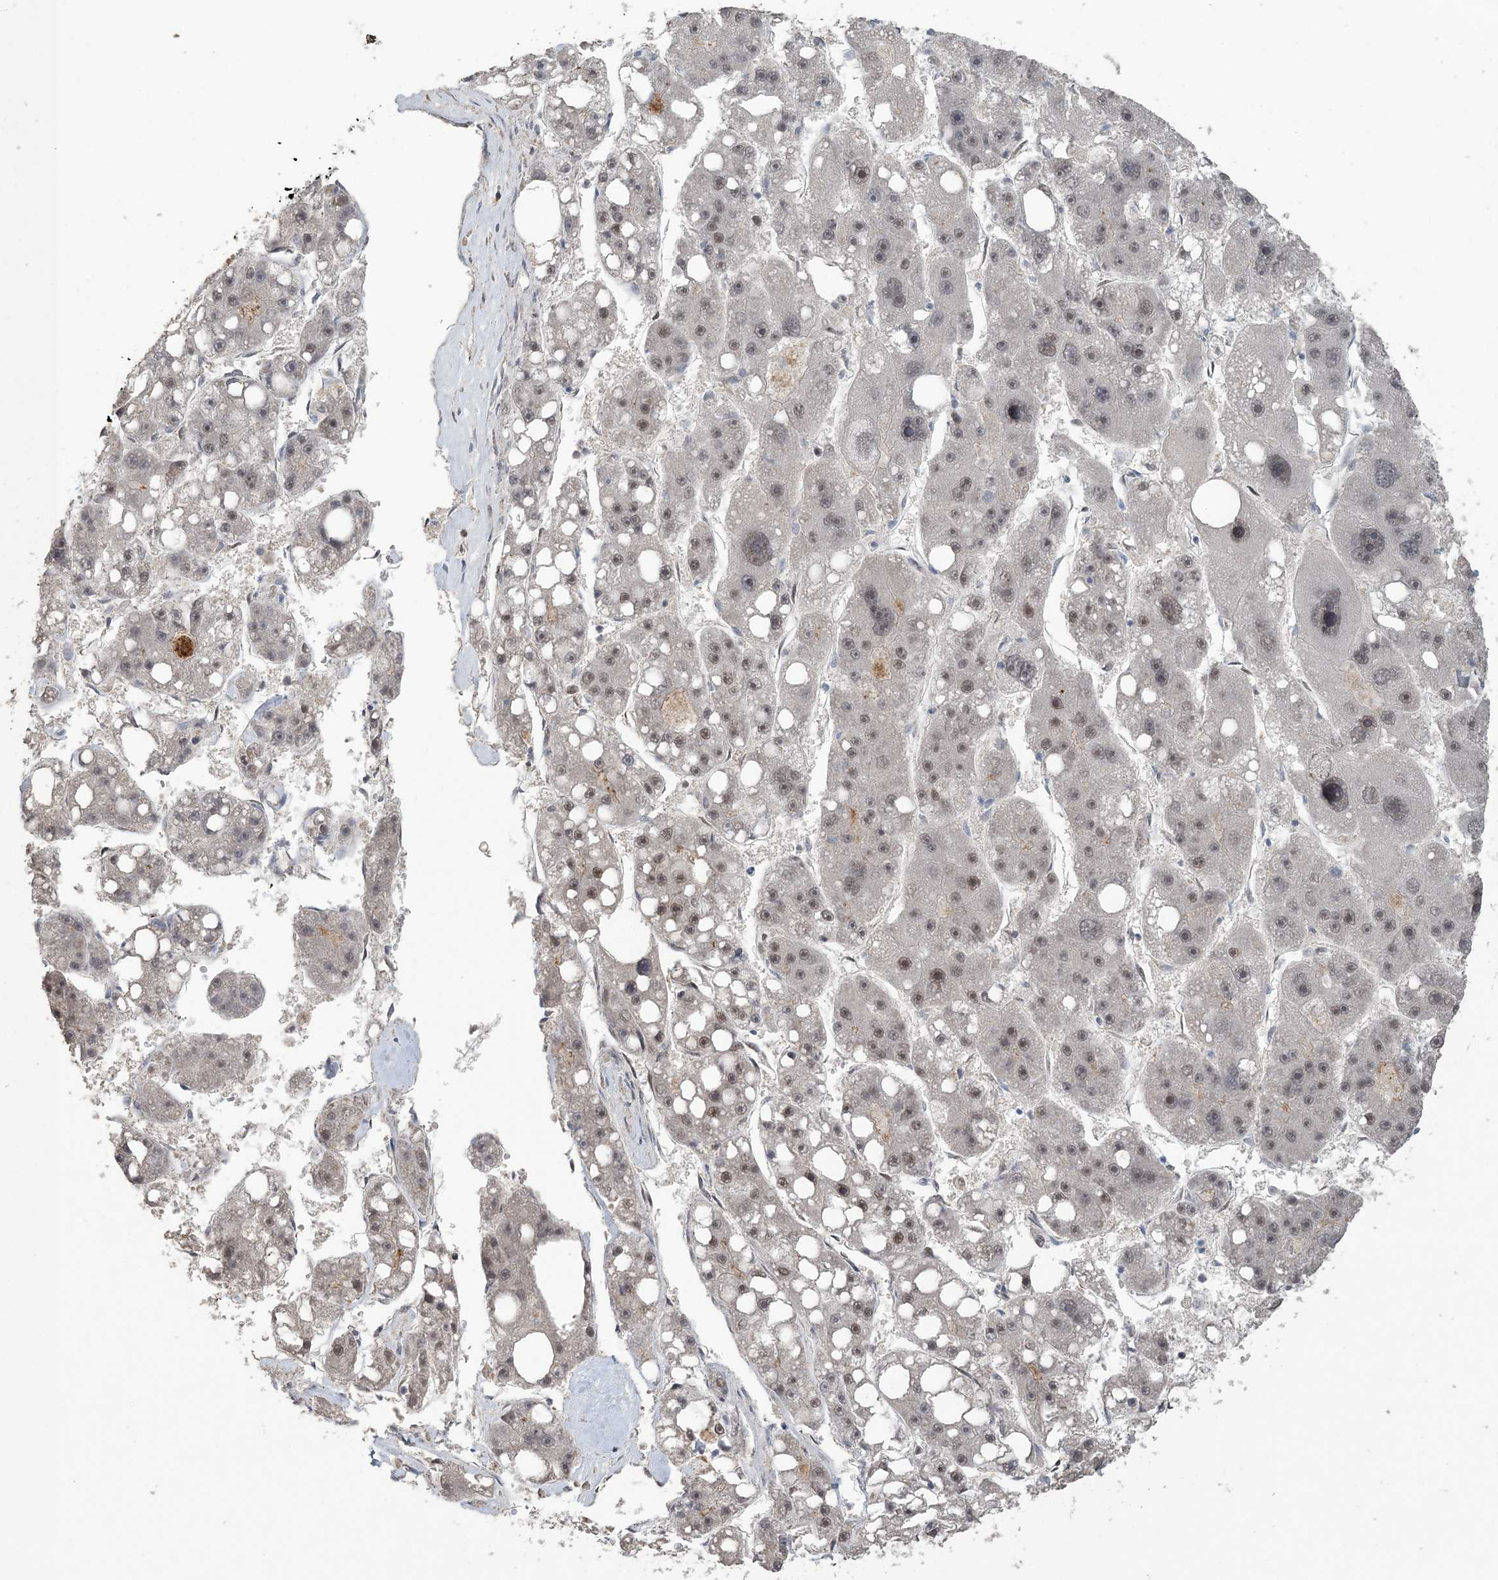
{"staining": {"intensity": "weak", "quantity": ">75%", "location": "nuclear"}, "tissue": "liver cancer", "cell_type": "Tumor cells", "image_type": "cancer", "snomed": [{"axis": "morphology", "description": "Carcinoma, Hepatocellular, NOS"}, {"axis": "topography", "description": "Liver"}], "caption": "Immunohistochemical staining of human liver hepatocellular carcinoma reveals weak nuclear protein expression in about >75% of tumor cells.", "gene": "MBD2", "patient": {"sex": "female", "age": 61}}